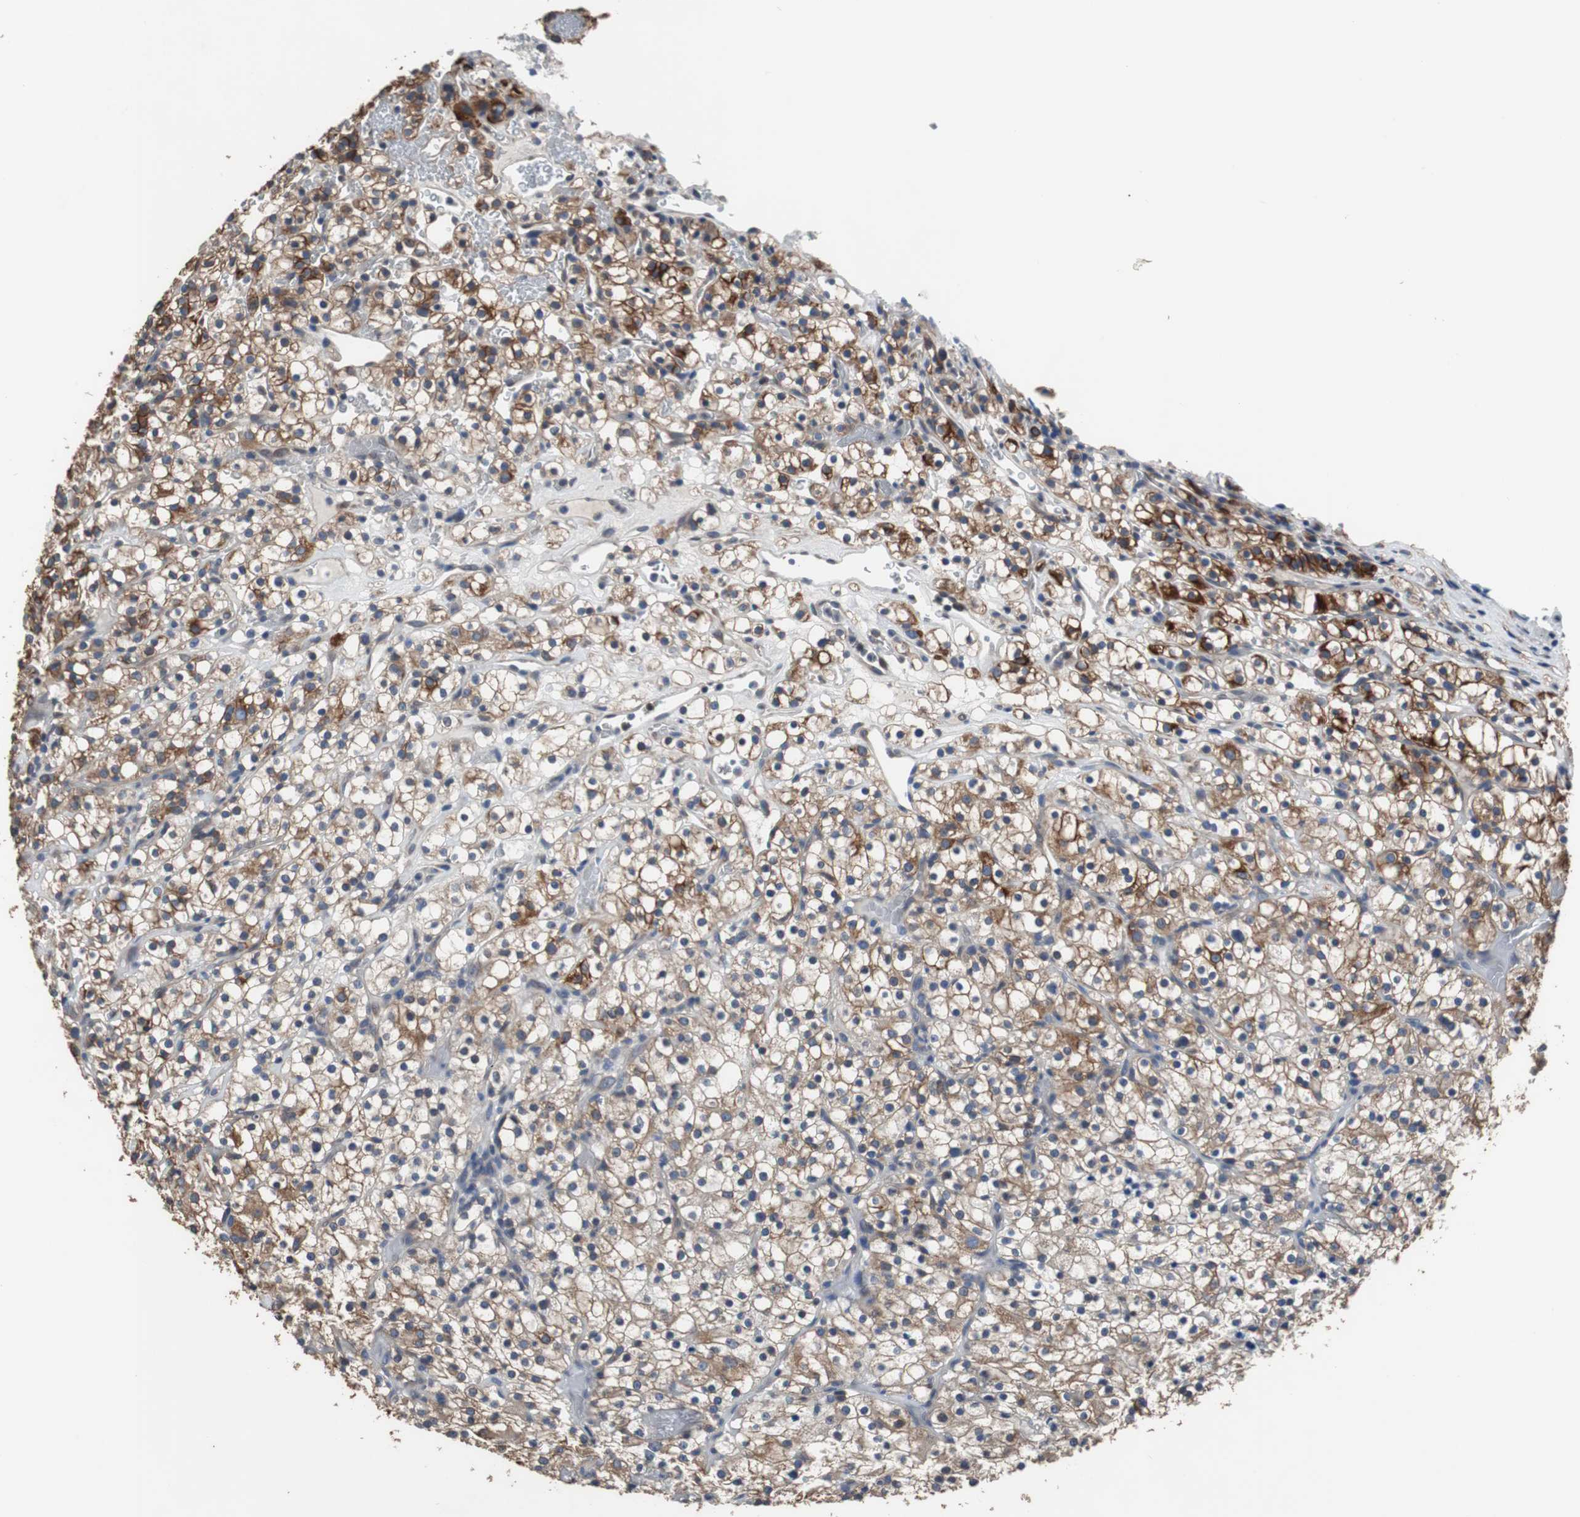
{"staining": {"intensity": "strong", "quantity": "25%-75%", "location": "cytoplasmic/membranous"}, "tissue": "renal cancer", "cell_type": "Tumor cells", "image_type": "cancer", "snomed": [{"axis": "morphology", "description": "Normal tissue, NOS"}, {"axis": "morphology", "description": "Adenocarcinoma, NOS"}, {"axis": "topography", "description": "Kidney"}], "caption": "This is an image of IHC staining of adenocarcinoma (renal), which shows strong positivity in the cytoplasmic/membranous of tumor cells.", "gene": "USP10", "patient": {"sex": "female", "age": 72}}